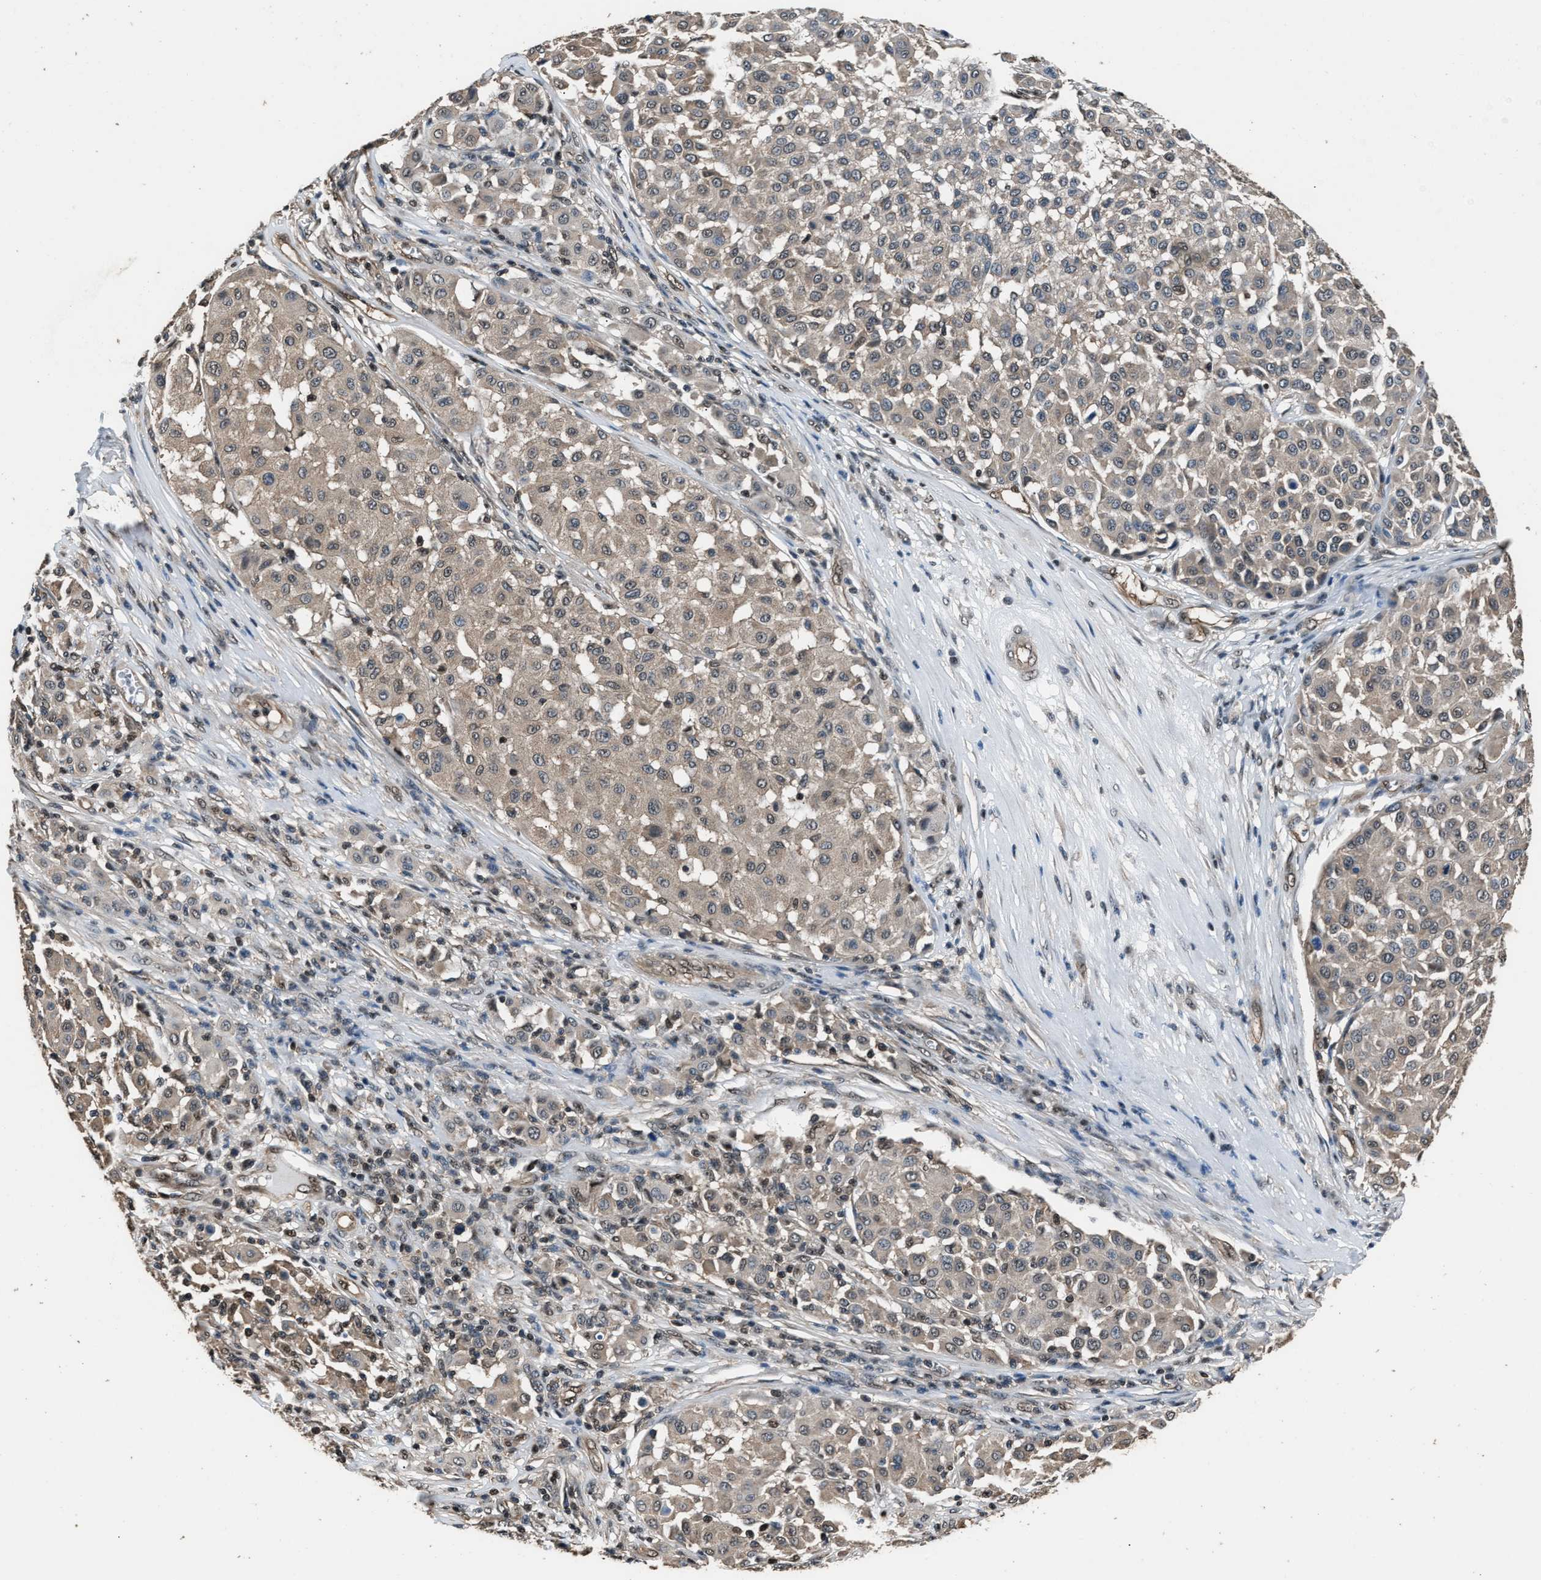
{"staining": {"intensity": "weak", "quantity": "25%-75%", "location": "cytoplasmic/membranous"}, "tissue": "melanoma", "cell_type": "Tumor cells", "image_type": "cancer", "snomed": [{"axis": "morphology", "description": "Malignant melanoma, Metastatic site"}, {"axis": "topography", "description": "Soft tissue"}], "caption": "An immunohistochemistry histopathology image of tumor tissue is shown. Protein staining in brown shows weak cytoplasmic/membranous positivity in malignant melanoma (metastatic site) within tumor cells.", "gene": "DFFA", "patient": {"sex": "male", "age": 41}}